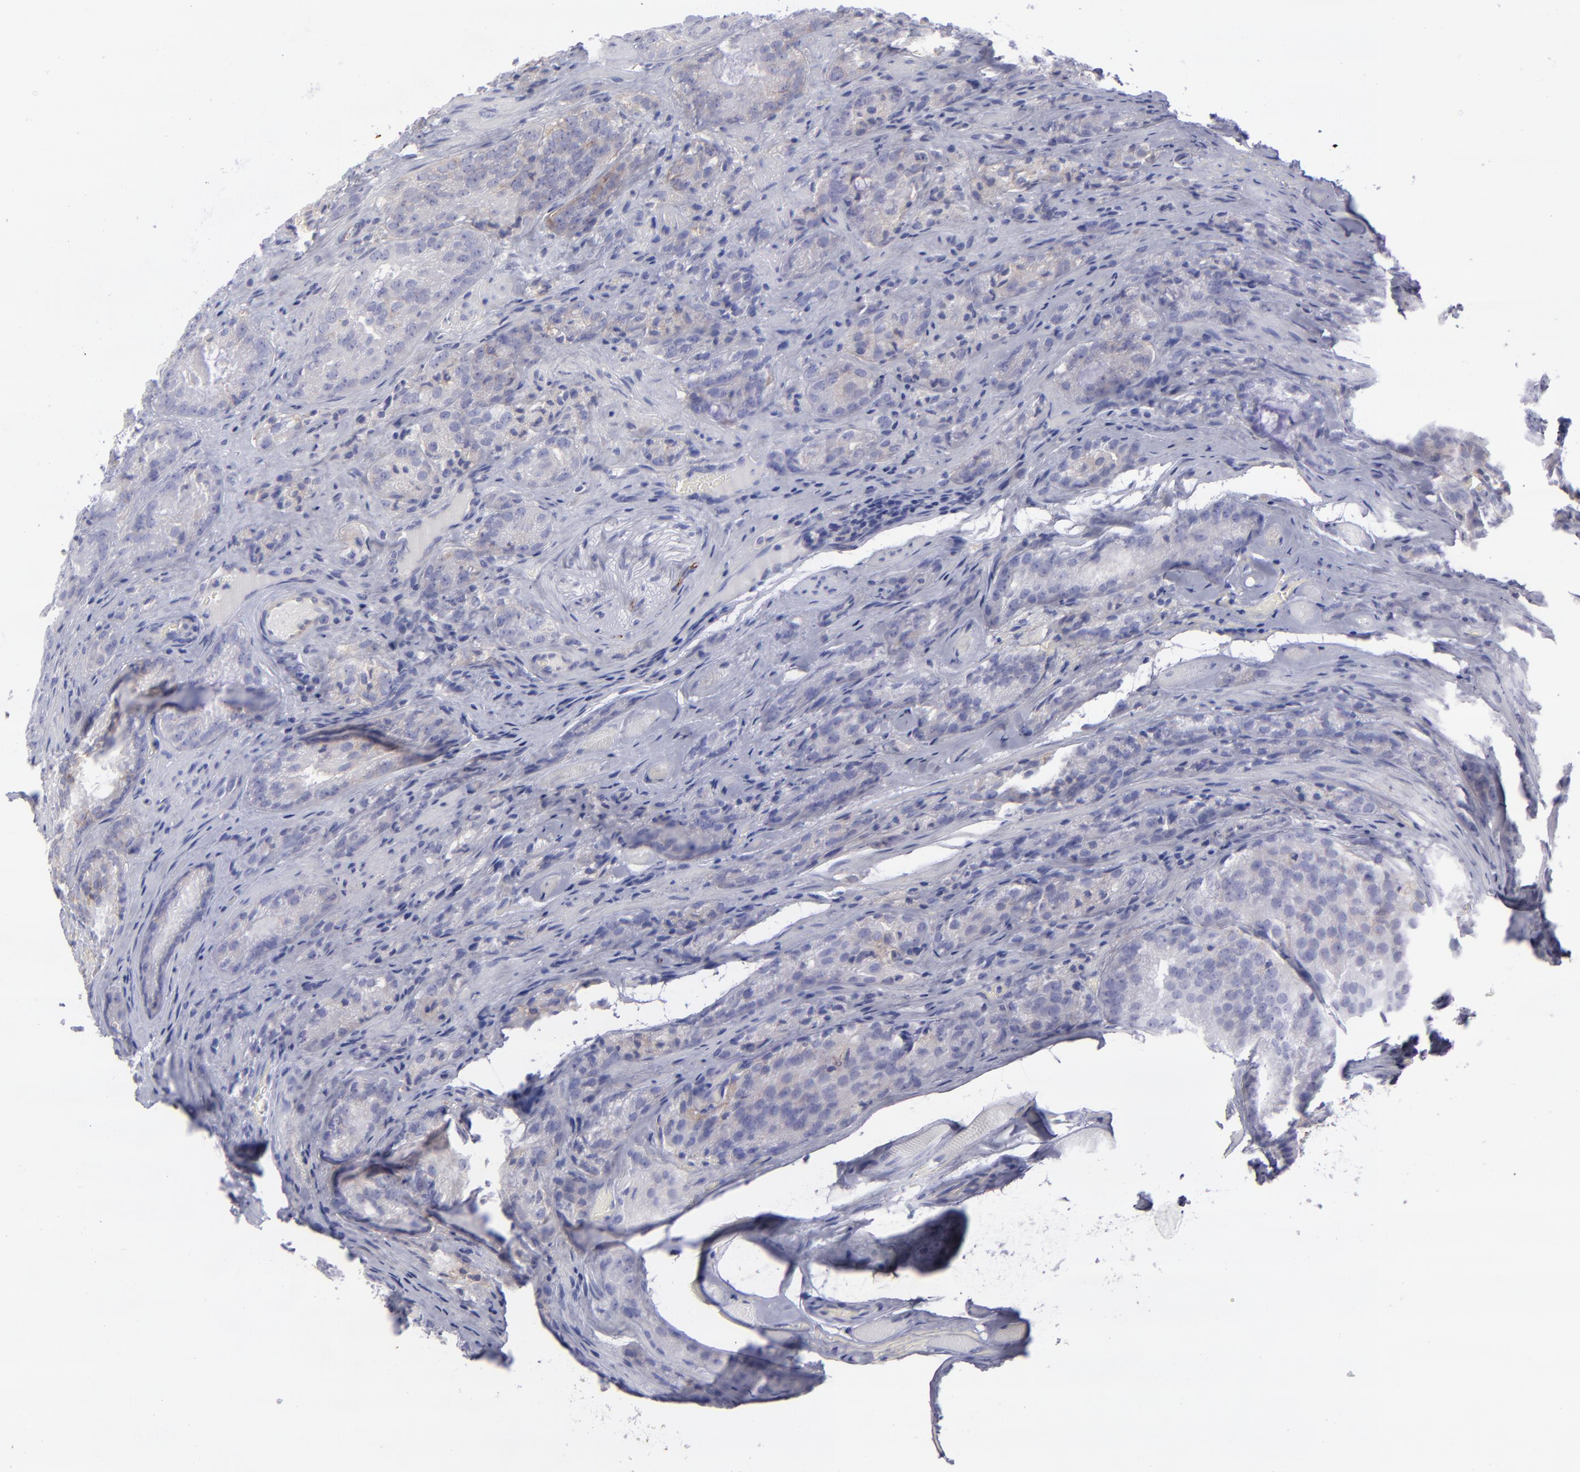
{"staining": {"intensity": "weak", "quantity": "<25%", "location": "cytoplasmic/membranous"}, "tissue": "prostate cancer", "cell_type": "Tumor cells", "image_type": "cancer", "snomed": [{"axis": "morphology", "description": "Adenocarcinoma, Medium grade"}, {"axis": "topography", "description": "Prostate"}], "caption": "DAB immunohistochemical staining of adenocarcinoma (medium-grade) (prostate) displays no significant staining in tumor cells.", "gene": "BSG", "patient": {"sex": "male", "age": 60}}